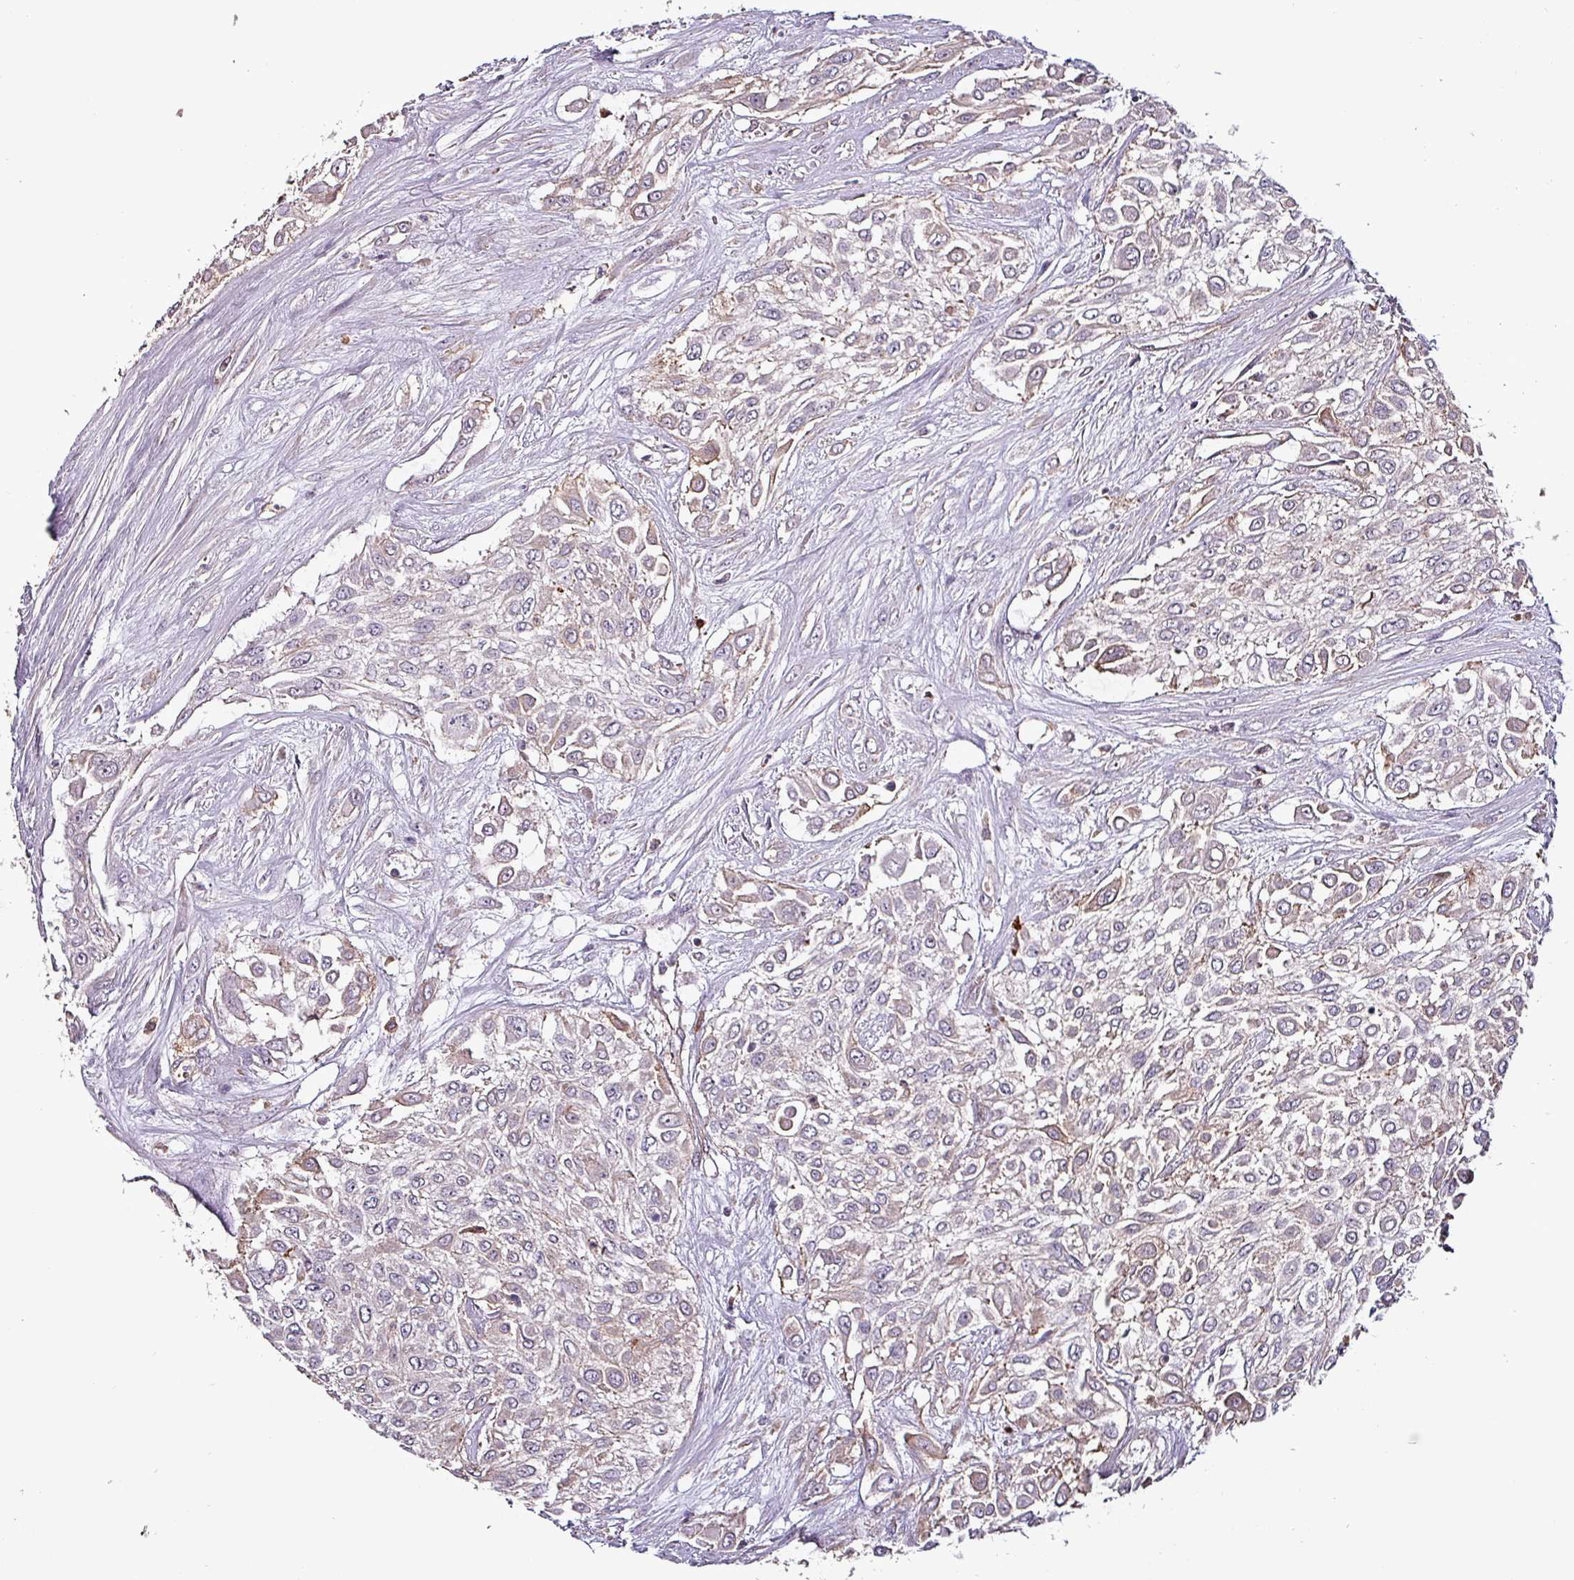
{"staining": {"intensity": "moderate", "quantity": "<25%", "location": "cytoplasmic/membranous"}, "tissue": "urothelial cancer", "cell_type": "Tumor cells", "image_type": "cancer", "snomed": [{"axis": "morphology", "description": "Urothelial carcinoma, High grade"}, {"axis": "topography", "description": "Urinary bladder"}], "caption": "IHC micrograph of urothelial carcinoma (high-grade) stained for a protein (brown), which demonstrates low levels of moderate cytoplasmic/membranous expression in about <25% of tumor cells.", "gene": "SCIN", "patient": {"sex": "male", "age": 57}}